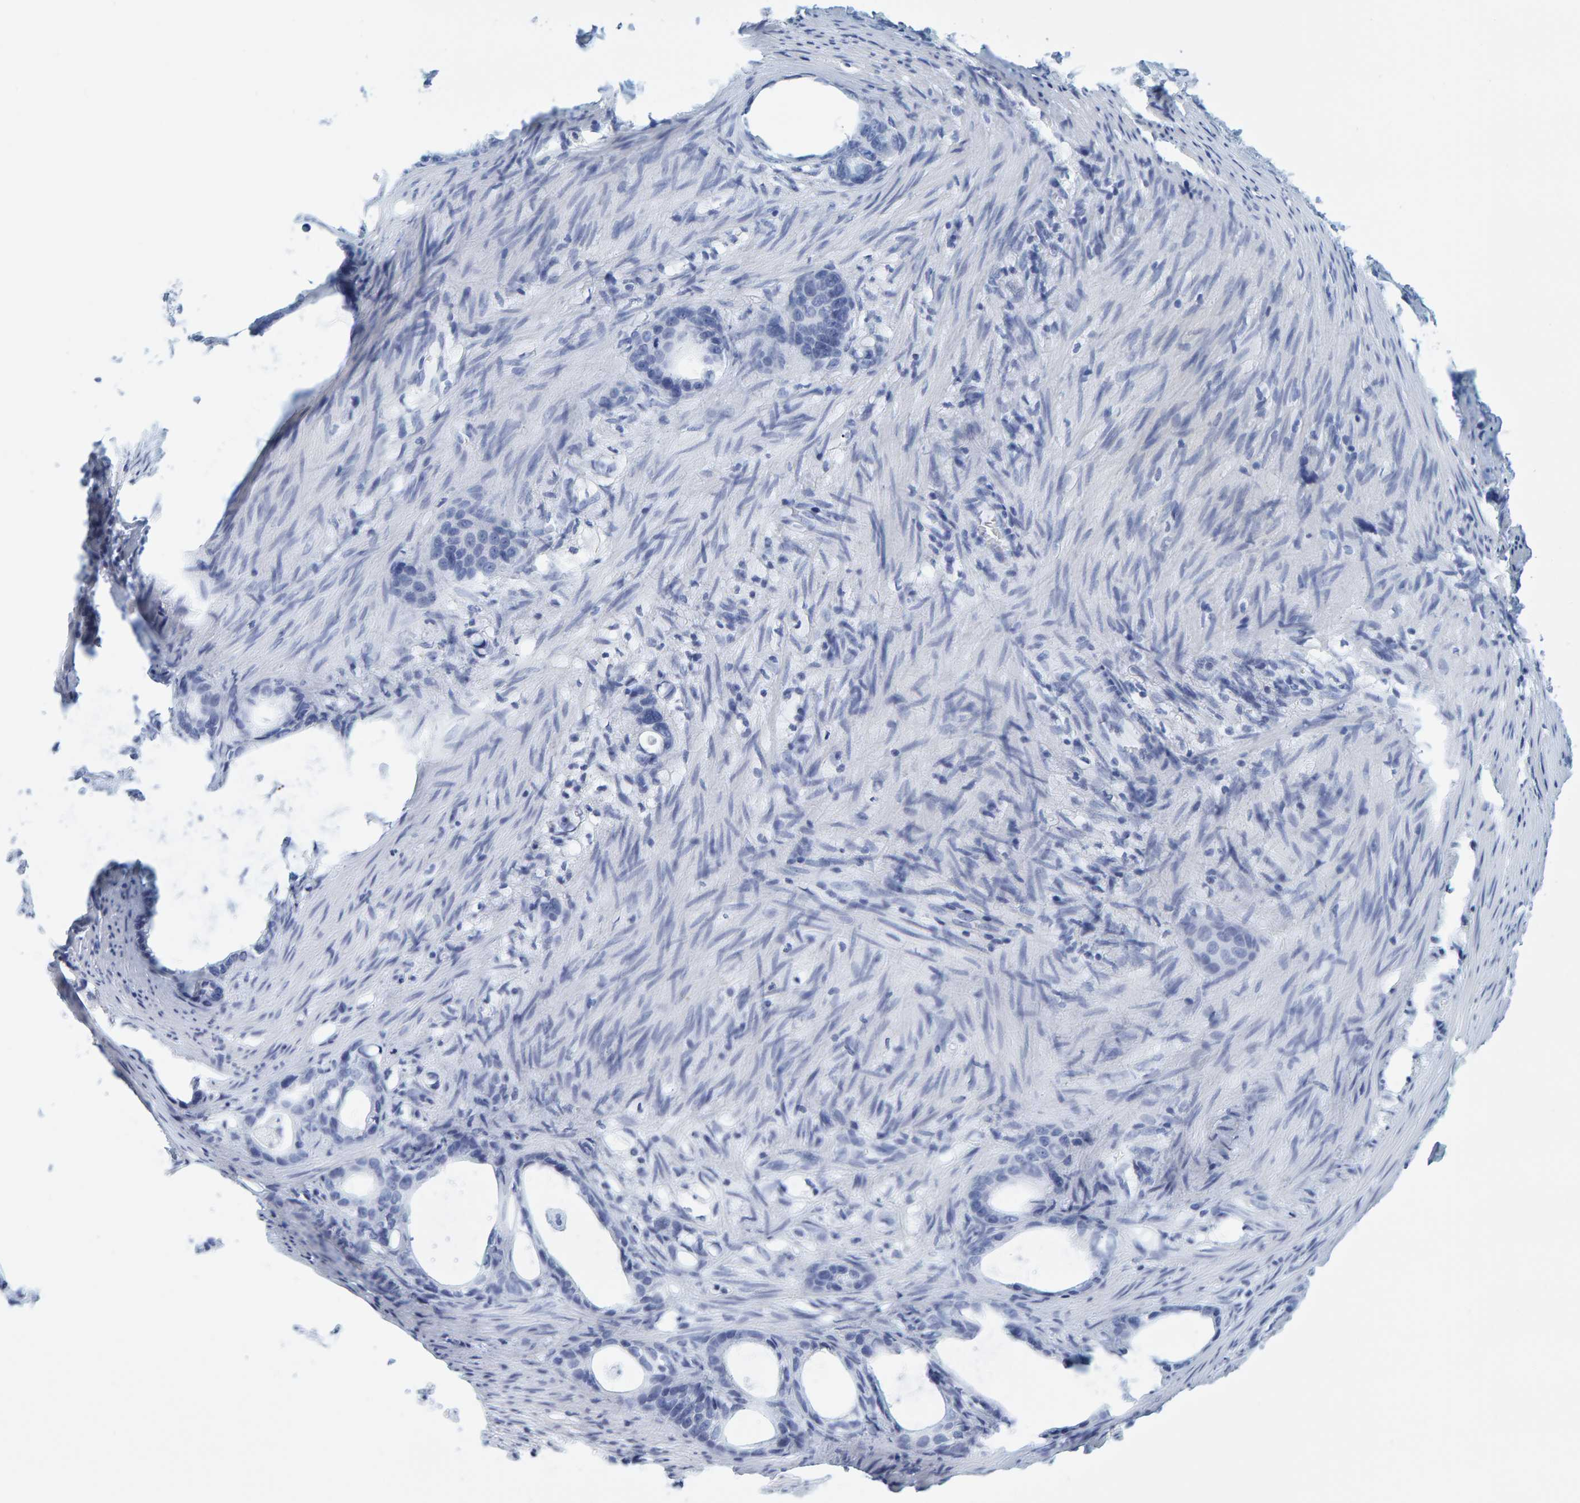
{"staining": {"intensity": "negative", "quantity": "none", "location": "none"}, "tissue": "stomach cancer", "cell_type": "Tumor cells", "image_type": "cancer", "snomed": [{"axis": "morphology", "description": "Adenocarcinoma, NOS"}, {"axis": "topography", "description": "Stomach"}], "caption": "This is an IHC histopathology image of adenocarcinoma (stomach). There is no positivity in tumor cells.", "gene": "SFTPC", "patient": {"sex": "female", "age": 75}}